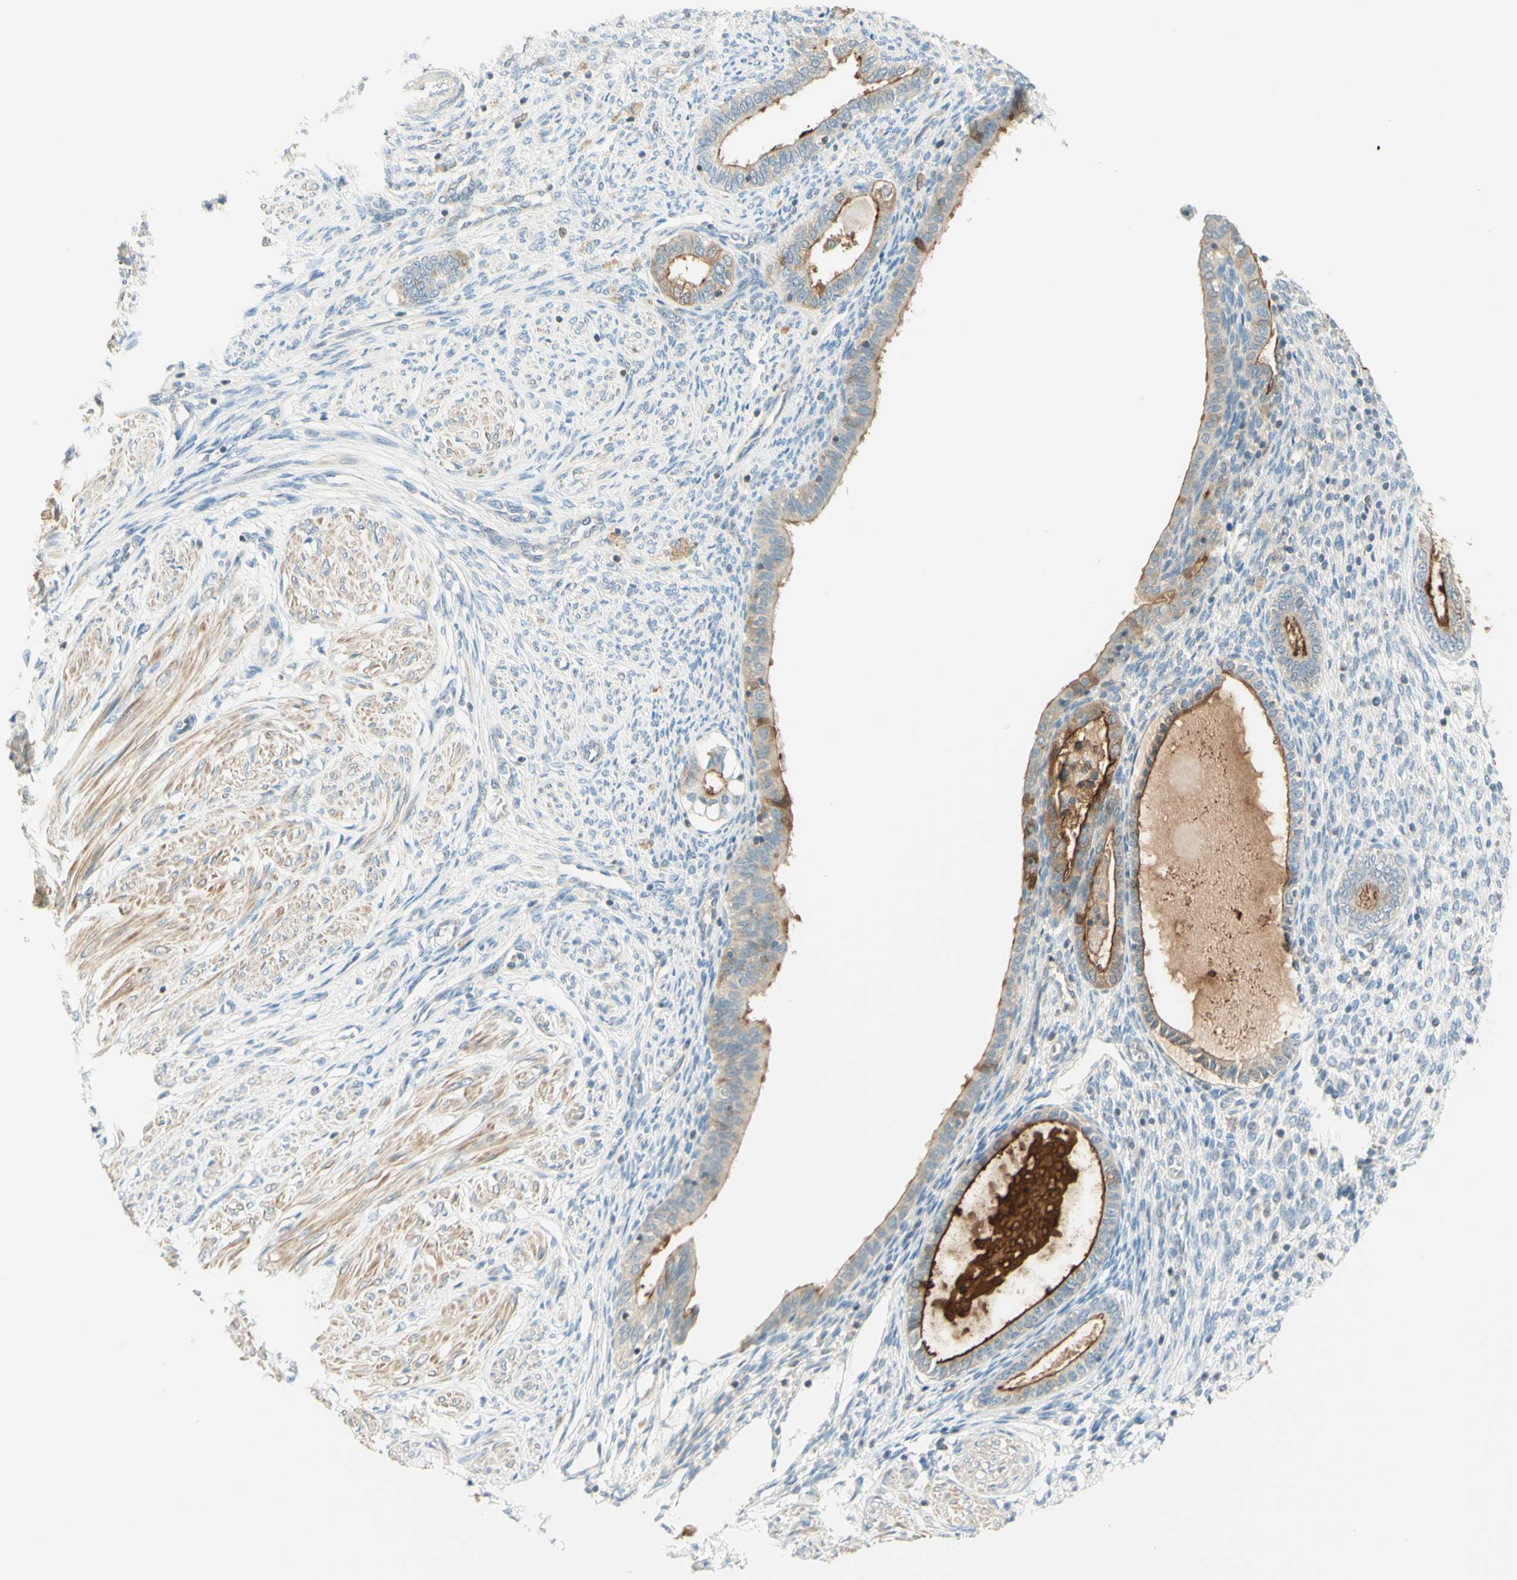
{"staining": {"intensity": "negative", "quantity": "none", "location": "none"}, "tissue": "endometrium", "cell_type": "Cells in endometrial stroma", "image_type": "normal", "snomed": [{"axis": "morphology", "description": "Normal tissue, NOS"}, {"axis": "topography", "description": "Endometrium"}], "caption": "IHC image of unremarkable endometrium: endometrium stained with DAB shows no significant protein positivity in cells in endometrial stroma.", "gene": "PROM1", "patient": {"sex": "female", "age": 72}}